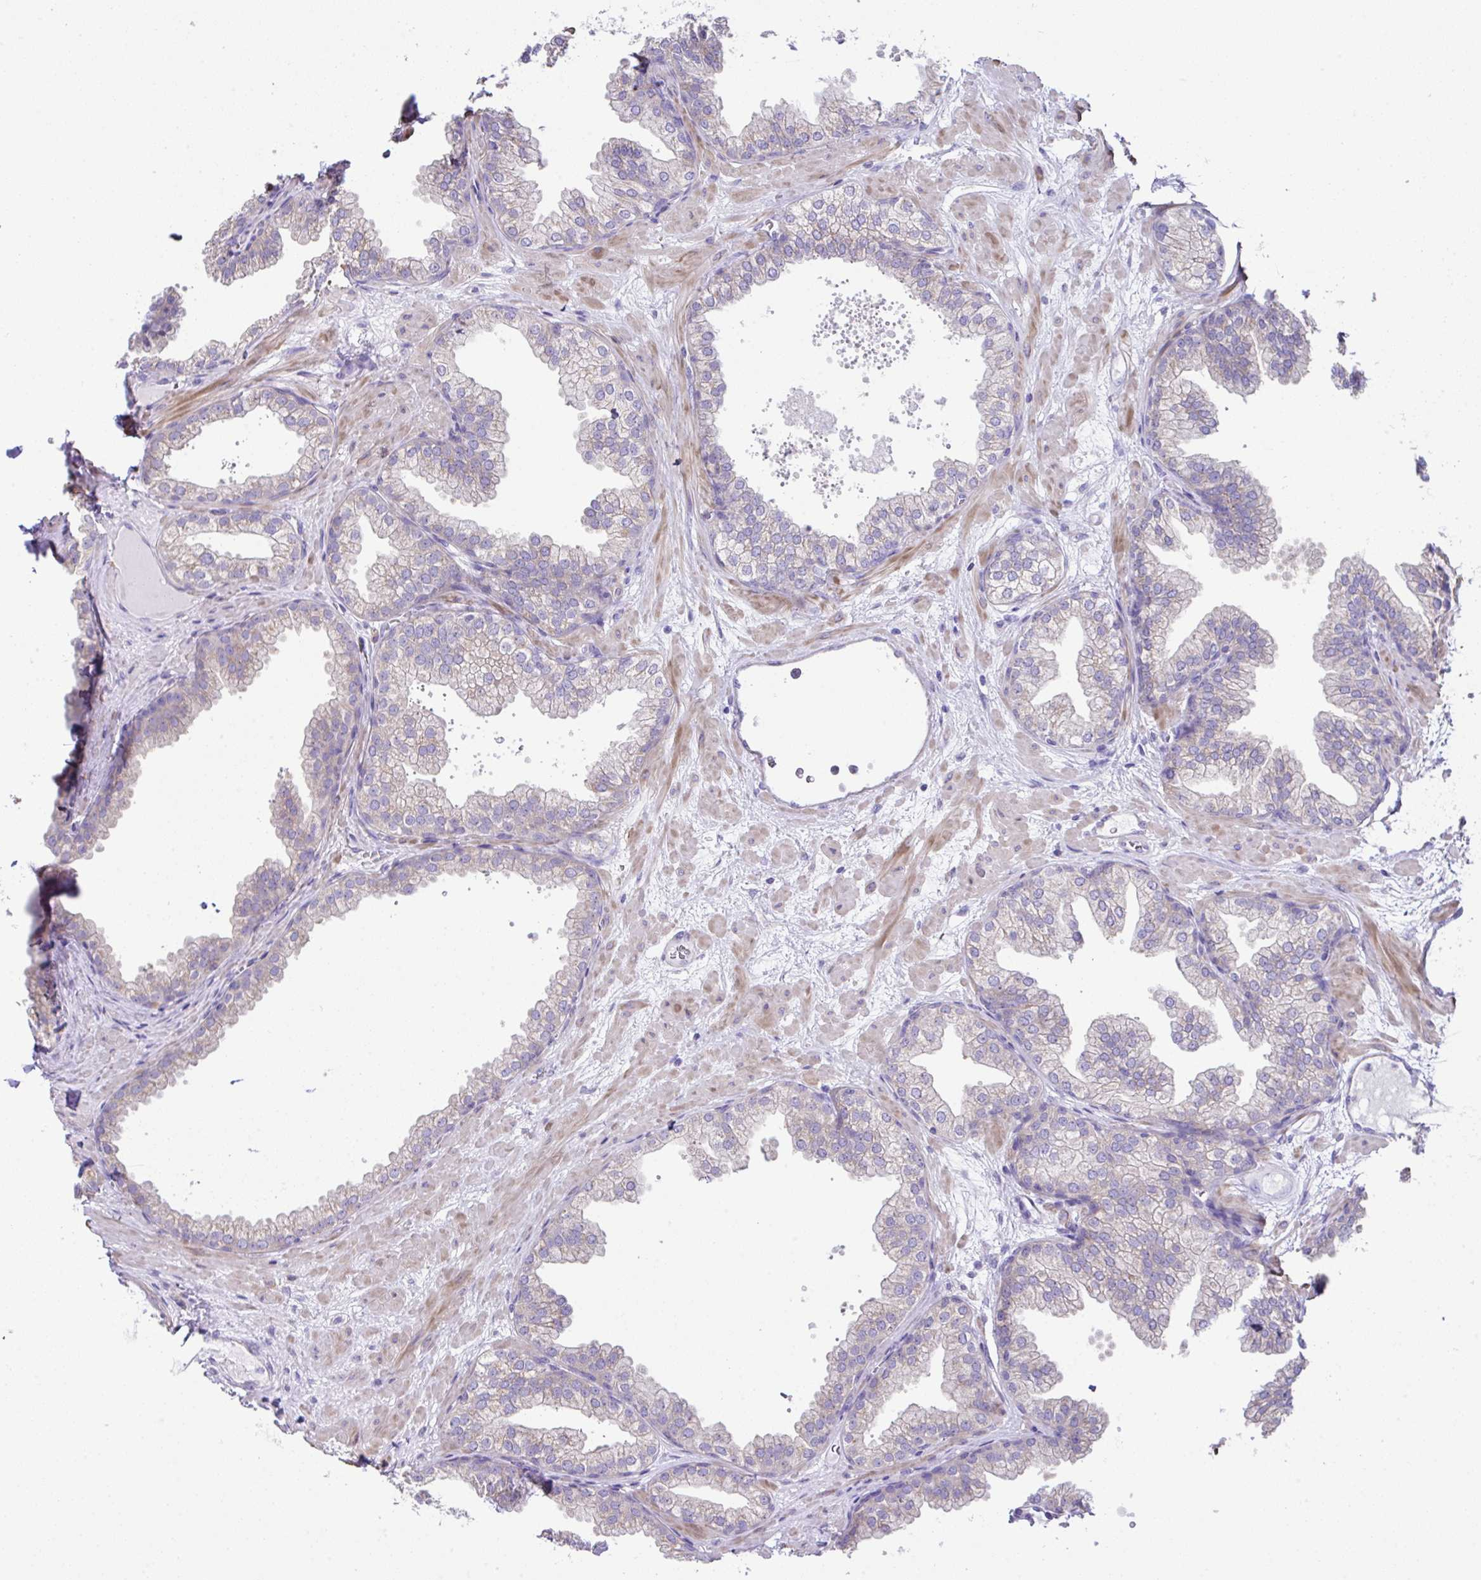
{"staining": {"intensity": "weak", "quantity": "<25%", "location": "cytoplasmic/membranous"}, "tissue": "prostate", "cell_type": "Glandular cells", "image_type": "normal", "snomed": [{"axis": "morphology", "description": "Normal tissue, NOS"}, {"axis": "topography", "description": "Prostate"}], "caption": "Protein analysis of unremarkable prostate exhibits no significant positivity in glandular cells. The staining is performed using DAB (3,3'-diaminobenzidine) brown chromogen with nuclei counter-stained in using hematoxylin.", "gene": "OR4P4", "patient": {"sex": "male", "age": 37}}